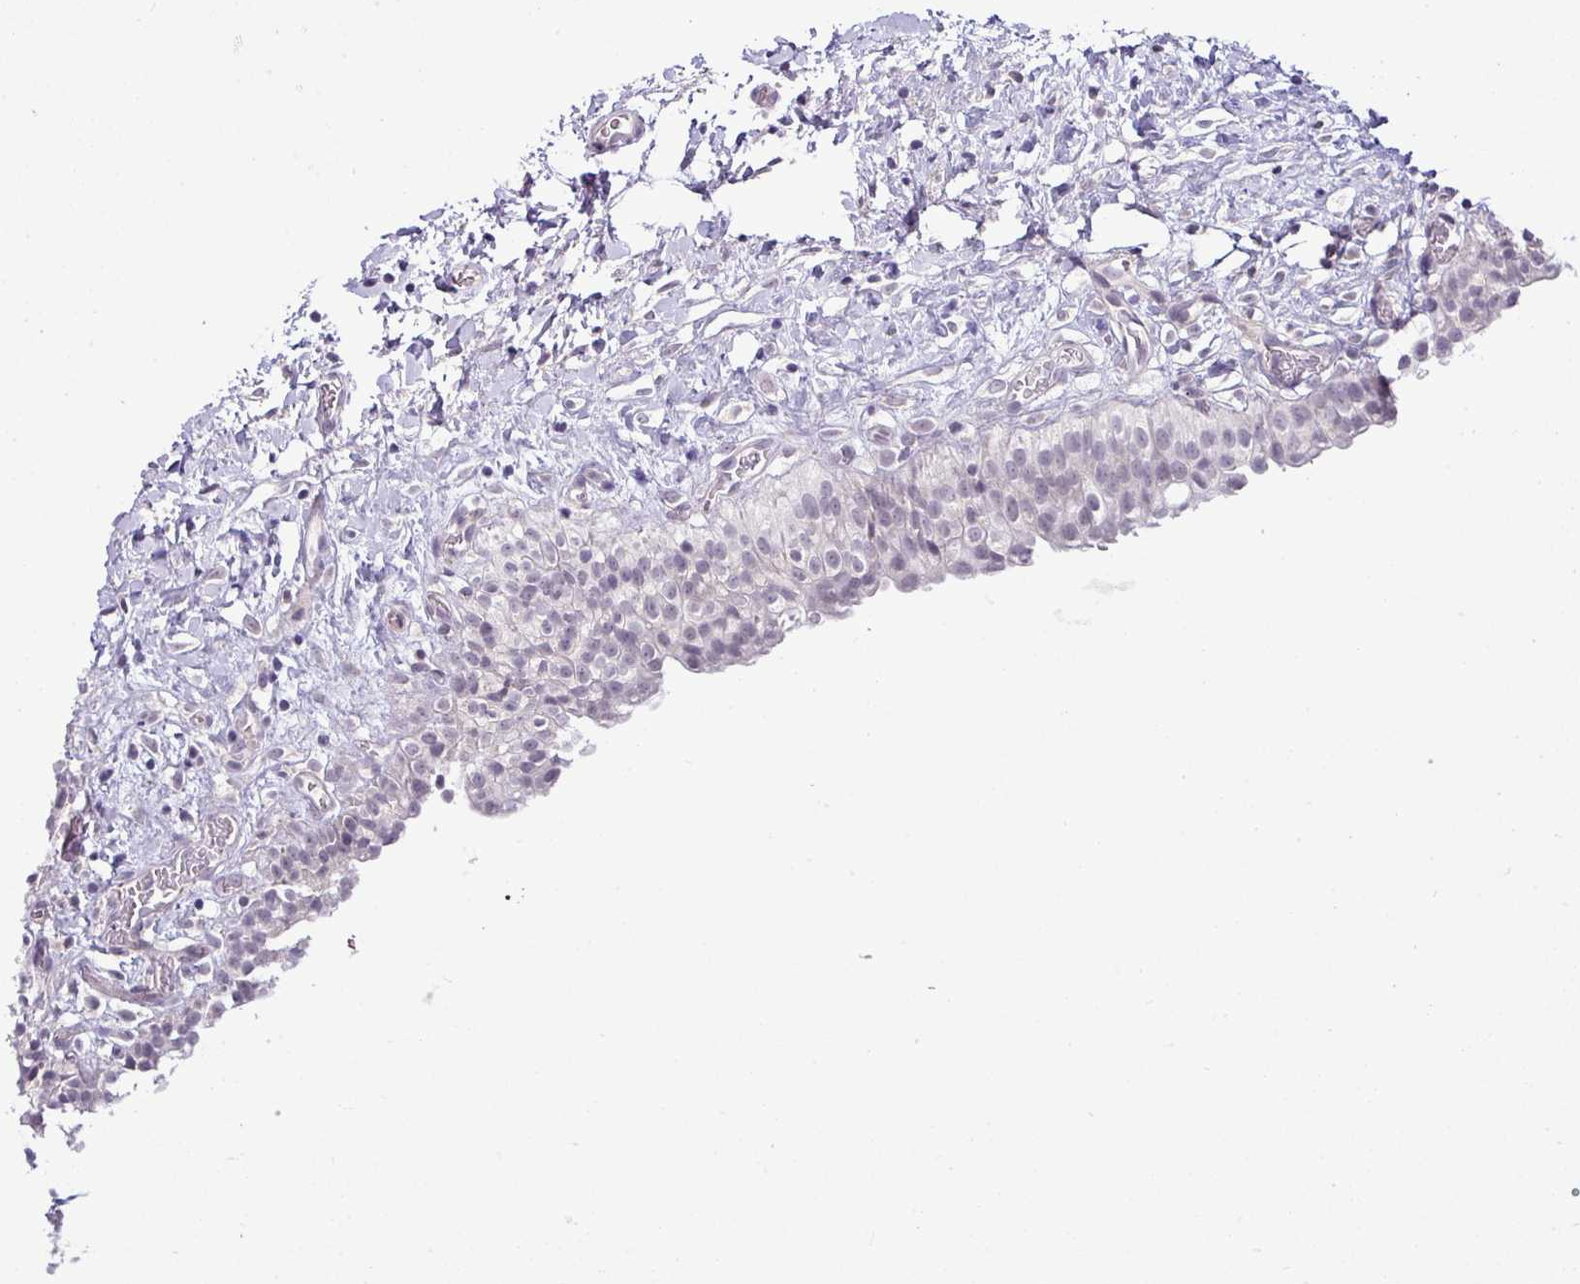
{"staining": {"intensity": "negative", "quantity": "none", "location": "none"}, "tissue": "urinary bladder", "cell_type": "Urothelial cells", "image_type": "normal", "snomed": [{"axis": "morphology", "description": "Normal tissue, NOS"}, {"axis": "topography", "description": "Urinary bladder"}], "caption": "DAB immunohistochemical staining of unremarkable urinary bladder exhibits no significant positivity in urothelial cells. The staining was performed using DAB to visualize the protein expression in brown, while the nuclei were stained in blue with hematoxylin (Magnification: 20x).", "gene": "HBEGF", "patient": {"sex": "male", "age": 51}}